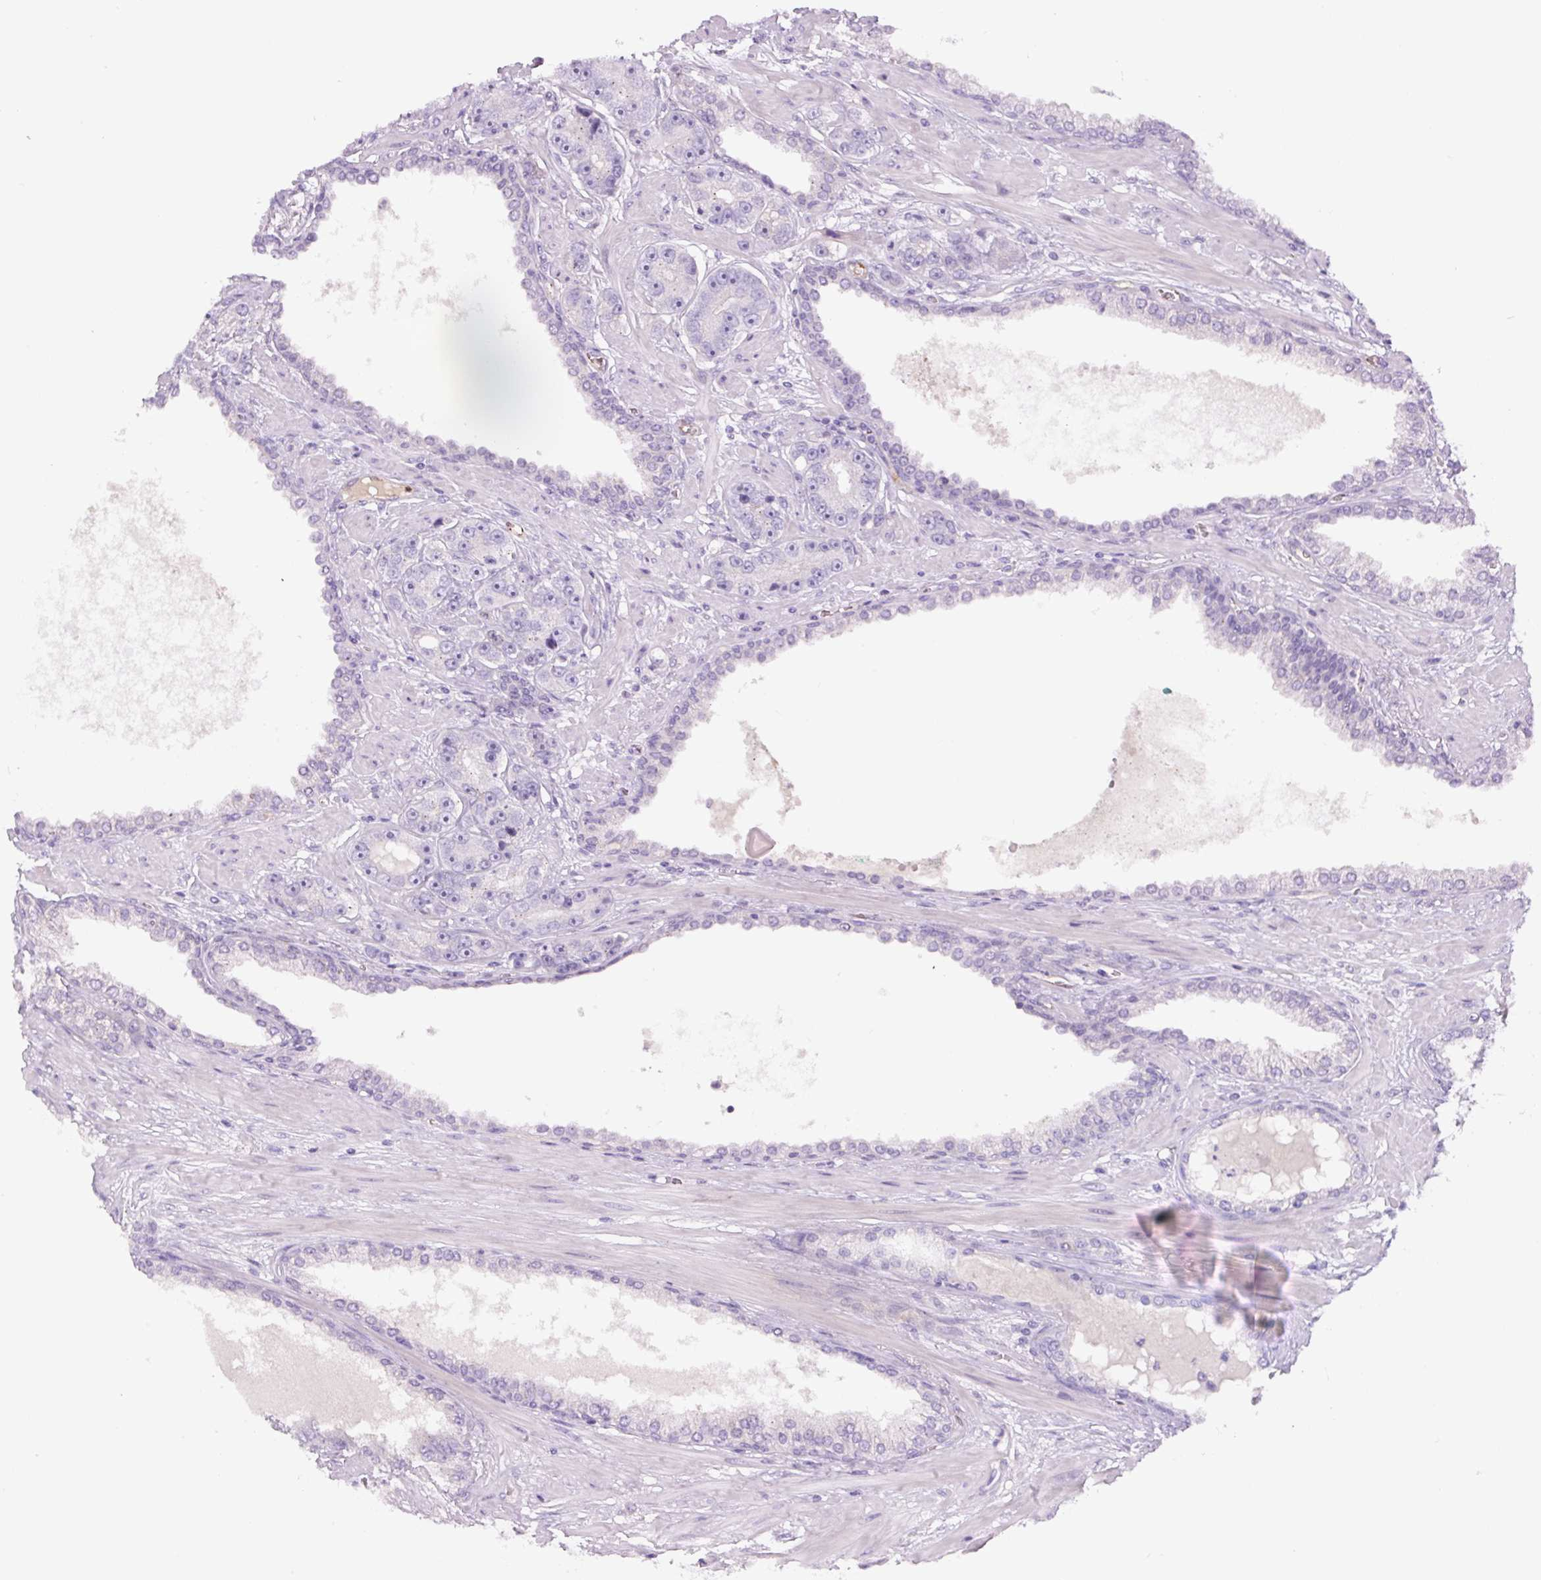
{"staining": {"intensity": "negative", "quantity": "none", "location": "none"}, "tissue": "prostate cancer", "cell_type": "Tumor cells", "image_type": "cancer", "snomed": [{"axis": "morphology", "description": "Adenocarcinoma, High grade"}, {"axis": "topography", "description": "Prostate"}], "caption": "Tumor cells show no significant protein staining in prostate cancer.", "gene": "RSPO4", "patient": {"sex": "male", "age": 71}}